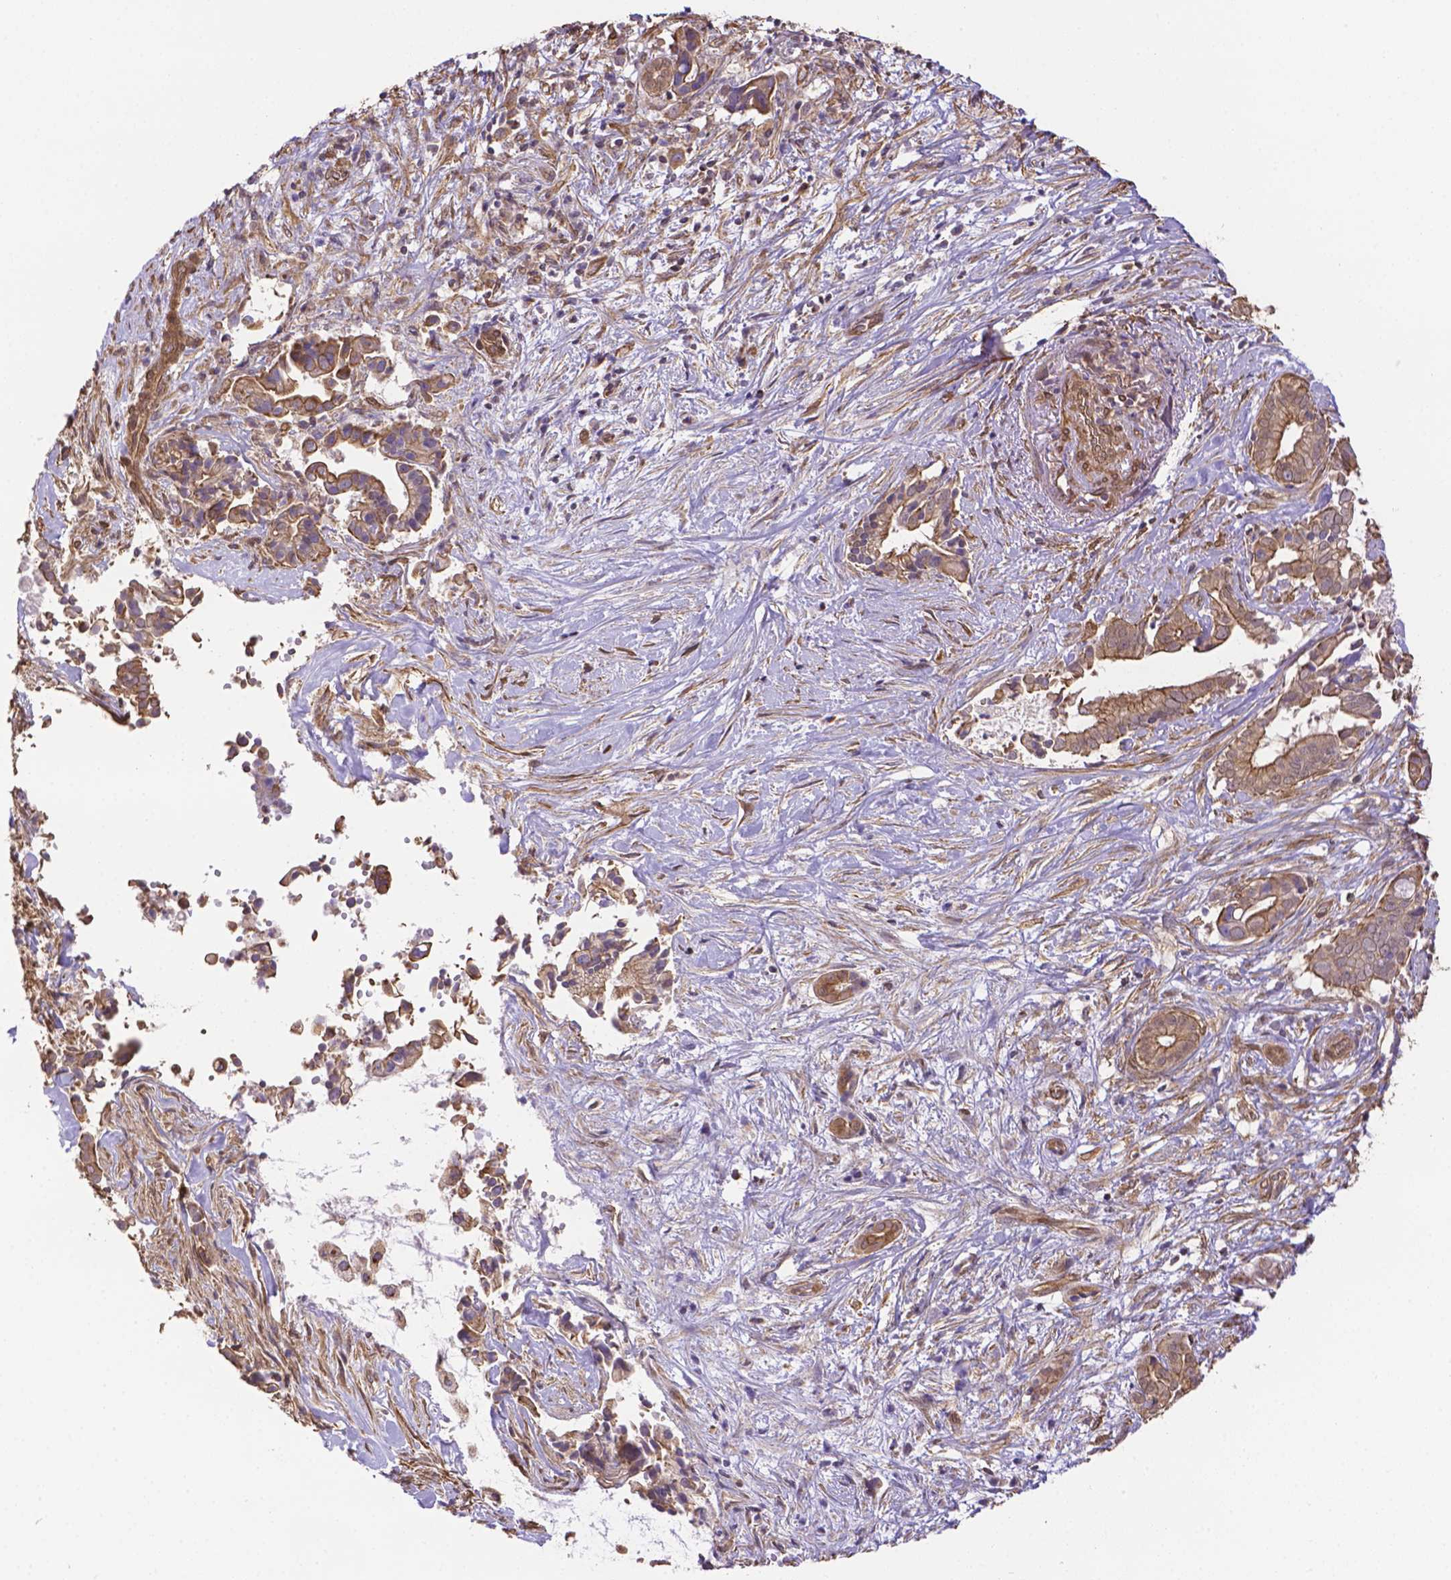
{"staining": {"intensity": "moderate", "quantity": ">75%", "location": "cytoplasmic/membranous"}, "tissue": "pancreatic cancer", "cell_type": "Tumor cells", "image_type": "cancer", "snomed": [{"axis": "morphology", "description": "Adenocarcinoma, NOS"}, {"axis": "topography", "description": "Pancreas"}], "caption": "The histopathology image displays a brown stain indicating the presence of a protein in the cytoplasmic/membranous of tumor cells in pancreatic cancer (adenocarcinoma). The staining was performed using DAB, with brown indicating positive protein expression. Nuclei are stained blue with hematoxylin.", "gene": "YAP1", "patient": {"sex": "male", "age": 61}}